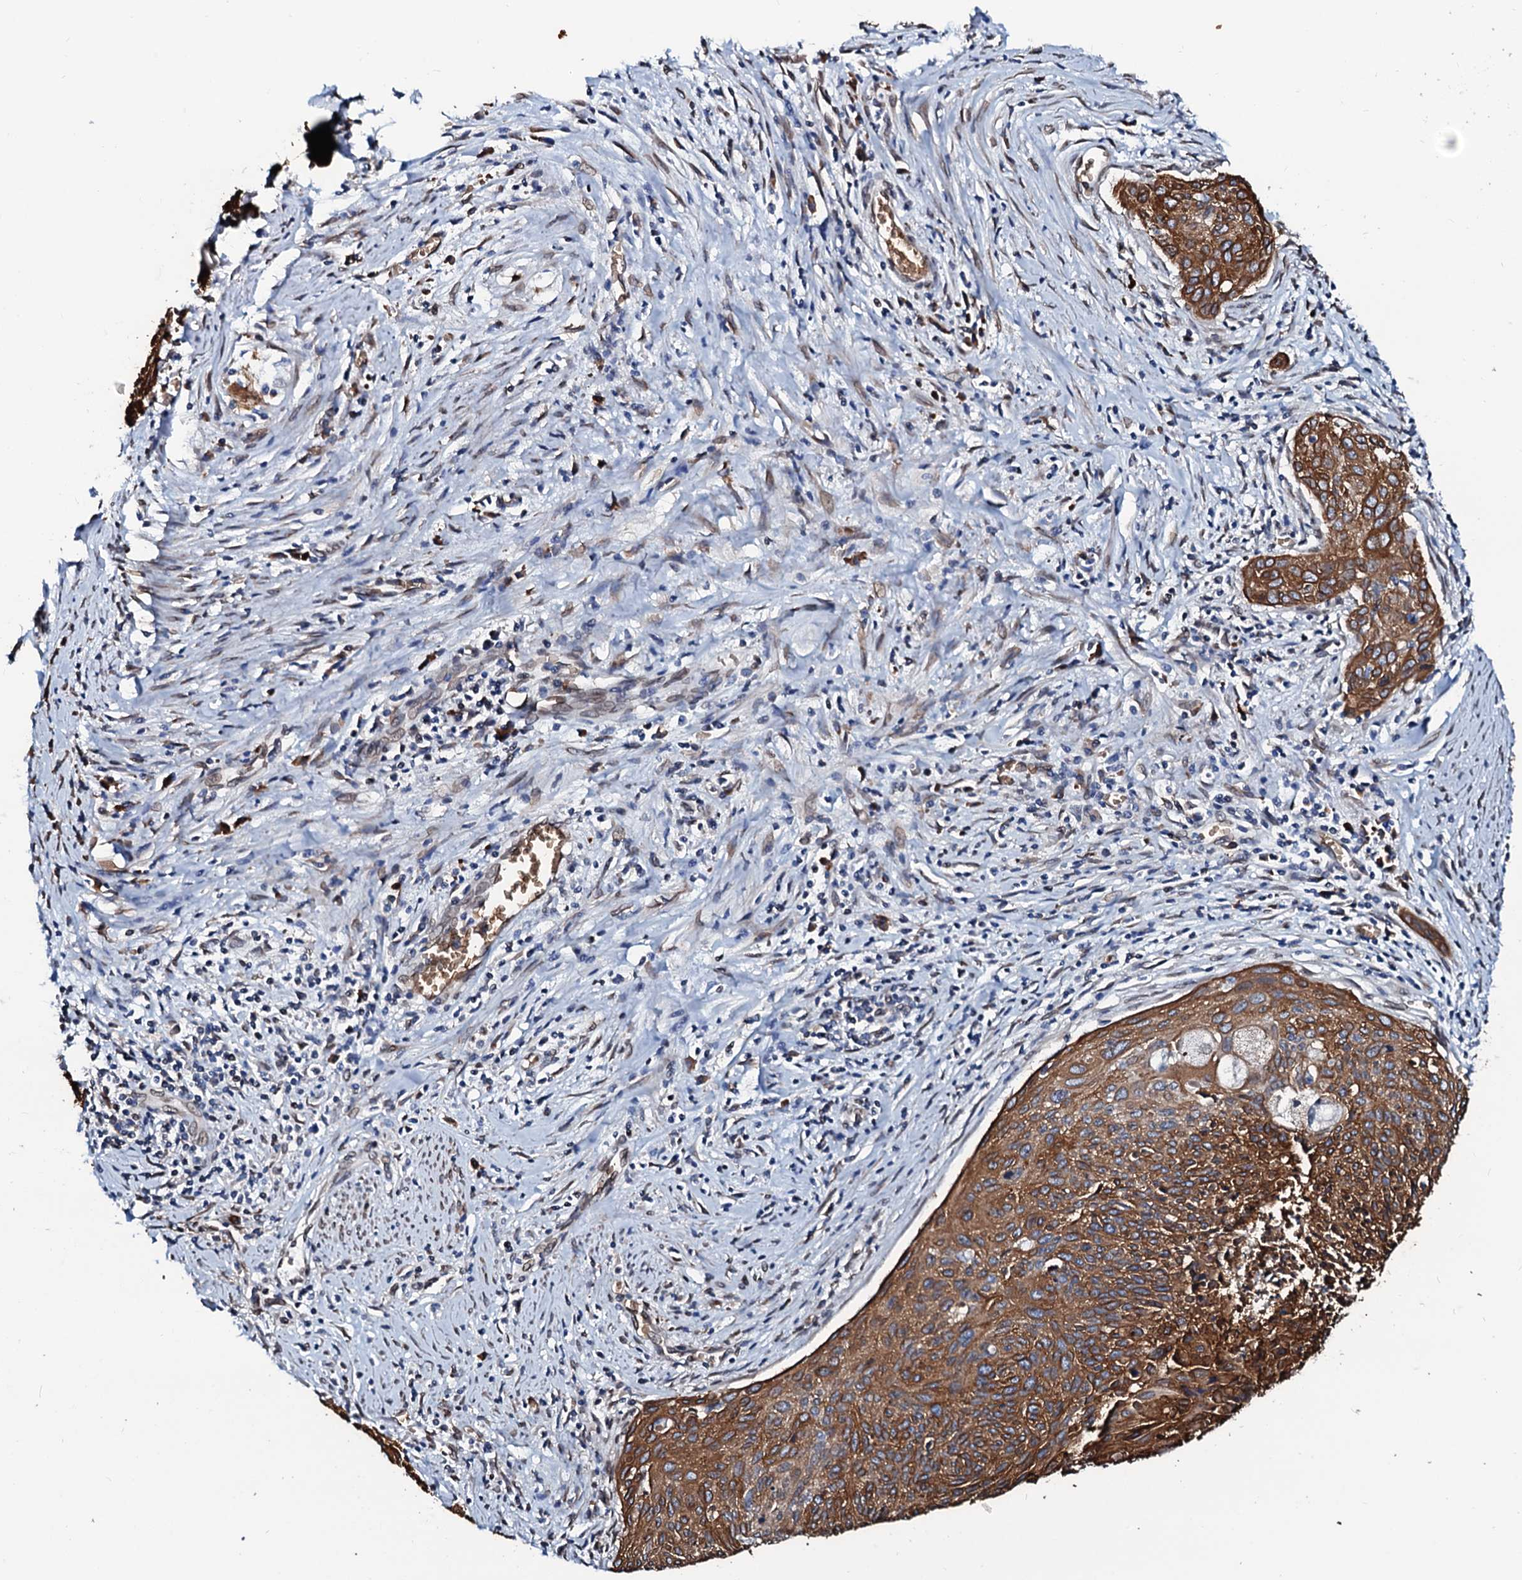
{"staining": {"intensity": "moderate", "quantity": ">75%", "location": "cytoplasmic/membranous"}, "tissue": "cervical cancer", "cell_type": "Tumor cells", "image_type": "cancer", "snomed": [{"axis": "morphology", "description": "Squamous cell carcinoma, NOS"}, {"axis": "topography", "description": "Cervix"}], "caption": "This image shows immunohistochemistry staining of cervical squamous cell carcinoma, with medium moderate cytoplasmic/membranous positivity in approximately >75% of tumor cells.", "gene": "NRP2", "patient": {"sex": "female", "age": 55}}